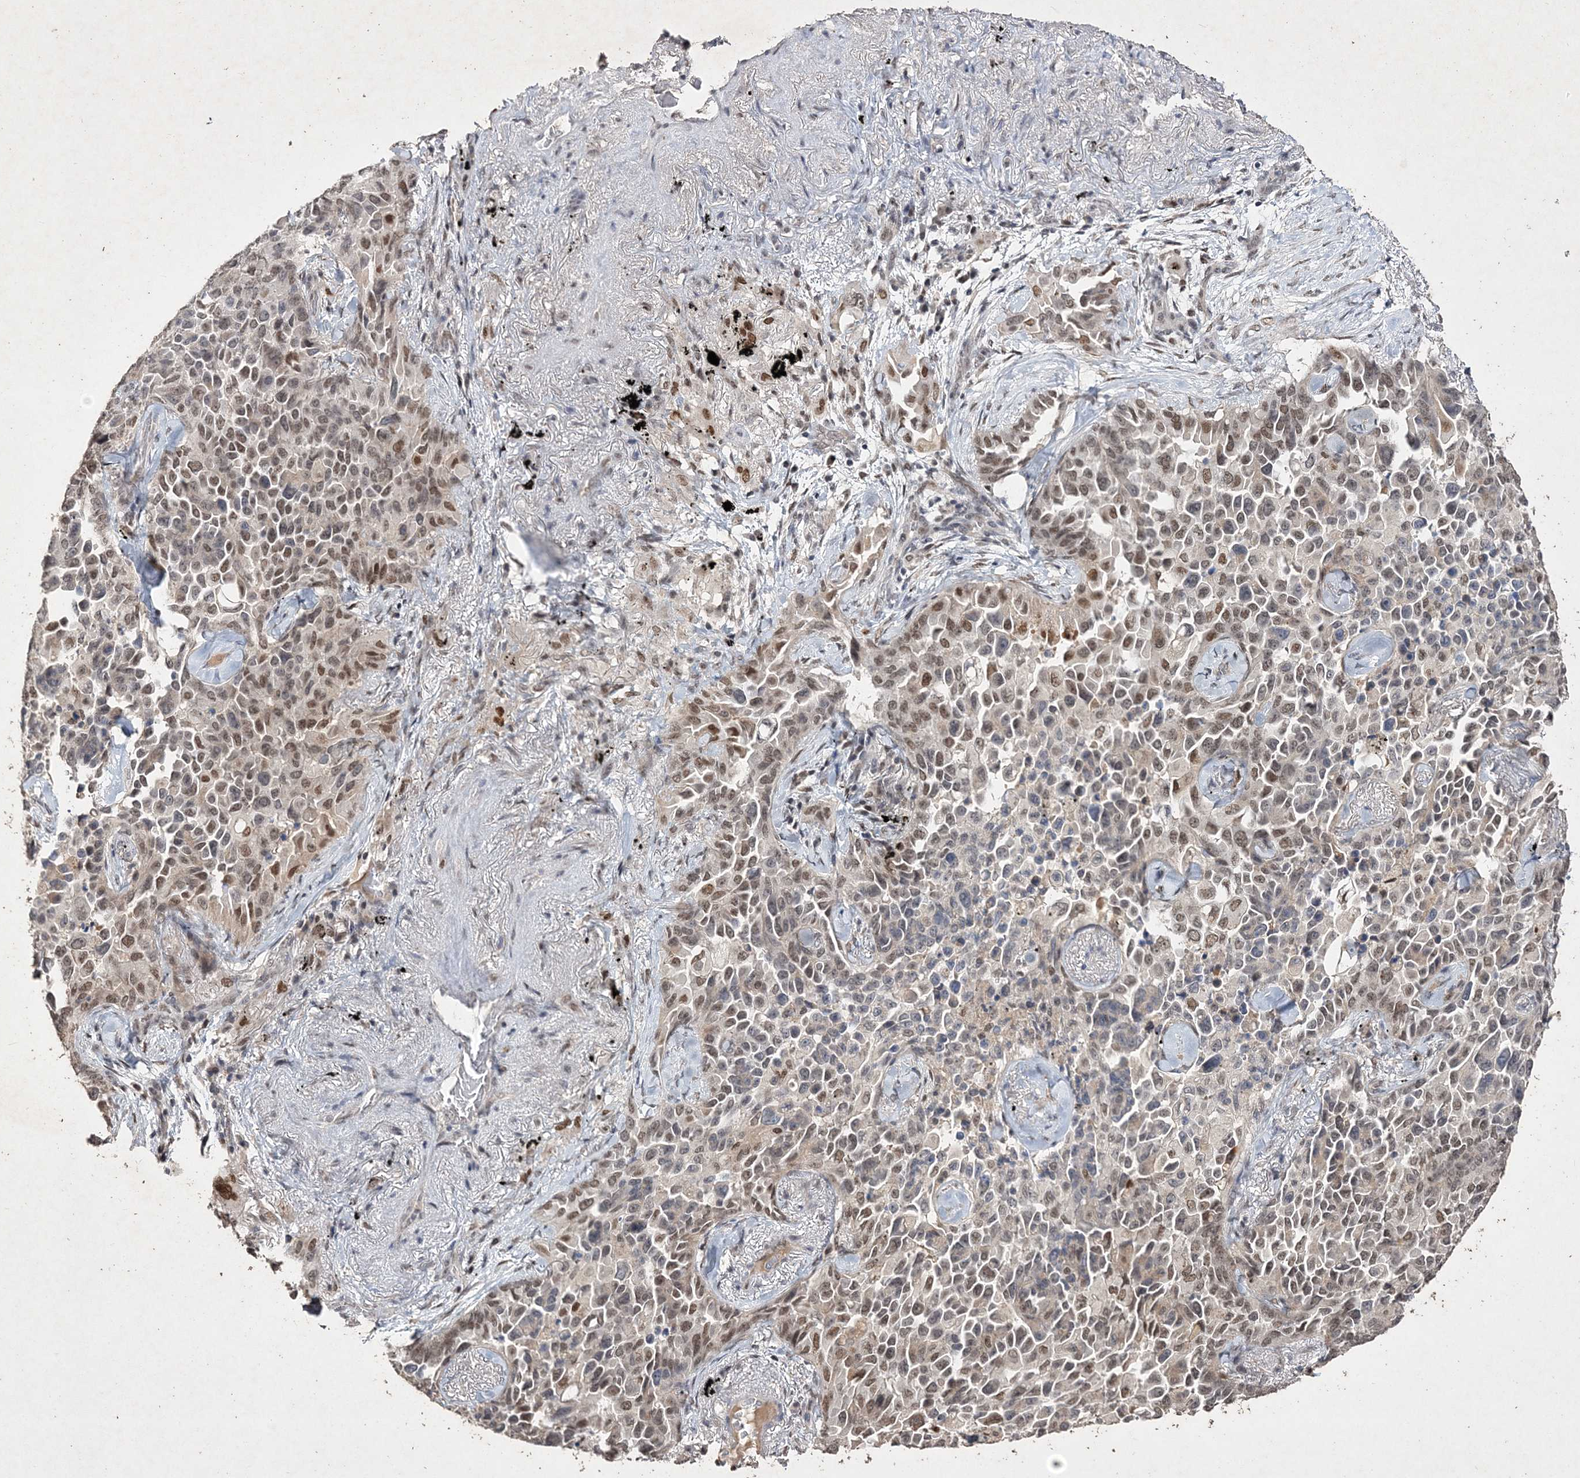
{"staining": {"intensity": "moderate", "quantity": ">75%", "location": "nuclear"}, "tissue": "lung cancer", "cell_type": "Tumor cells", "image_type": "cancer", "snomed": [{"axis": "morphology", "description": "Adenocarcinoma, NOS"}, {"axis": "topography", "description": "Lung"}], "caption": "An immunohistochemistry micrograph of neoplastic tissue is shown. Protein staining in brown labels moderate nuclear positivity in lung cancer within tumor cells.", "gene": "C3orf38", "patient": {"sex": "female", "age": 67}}